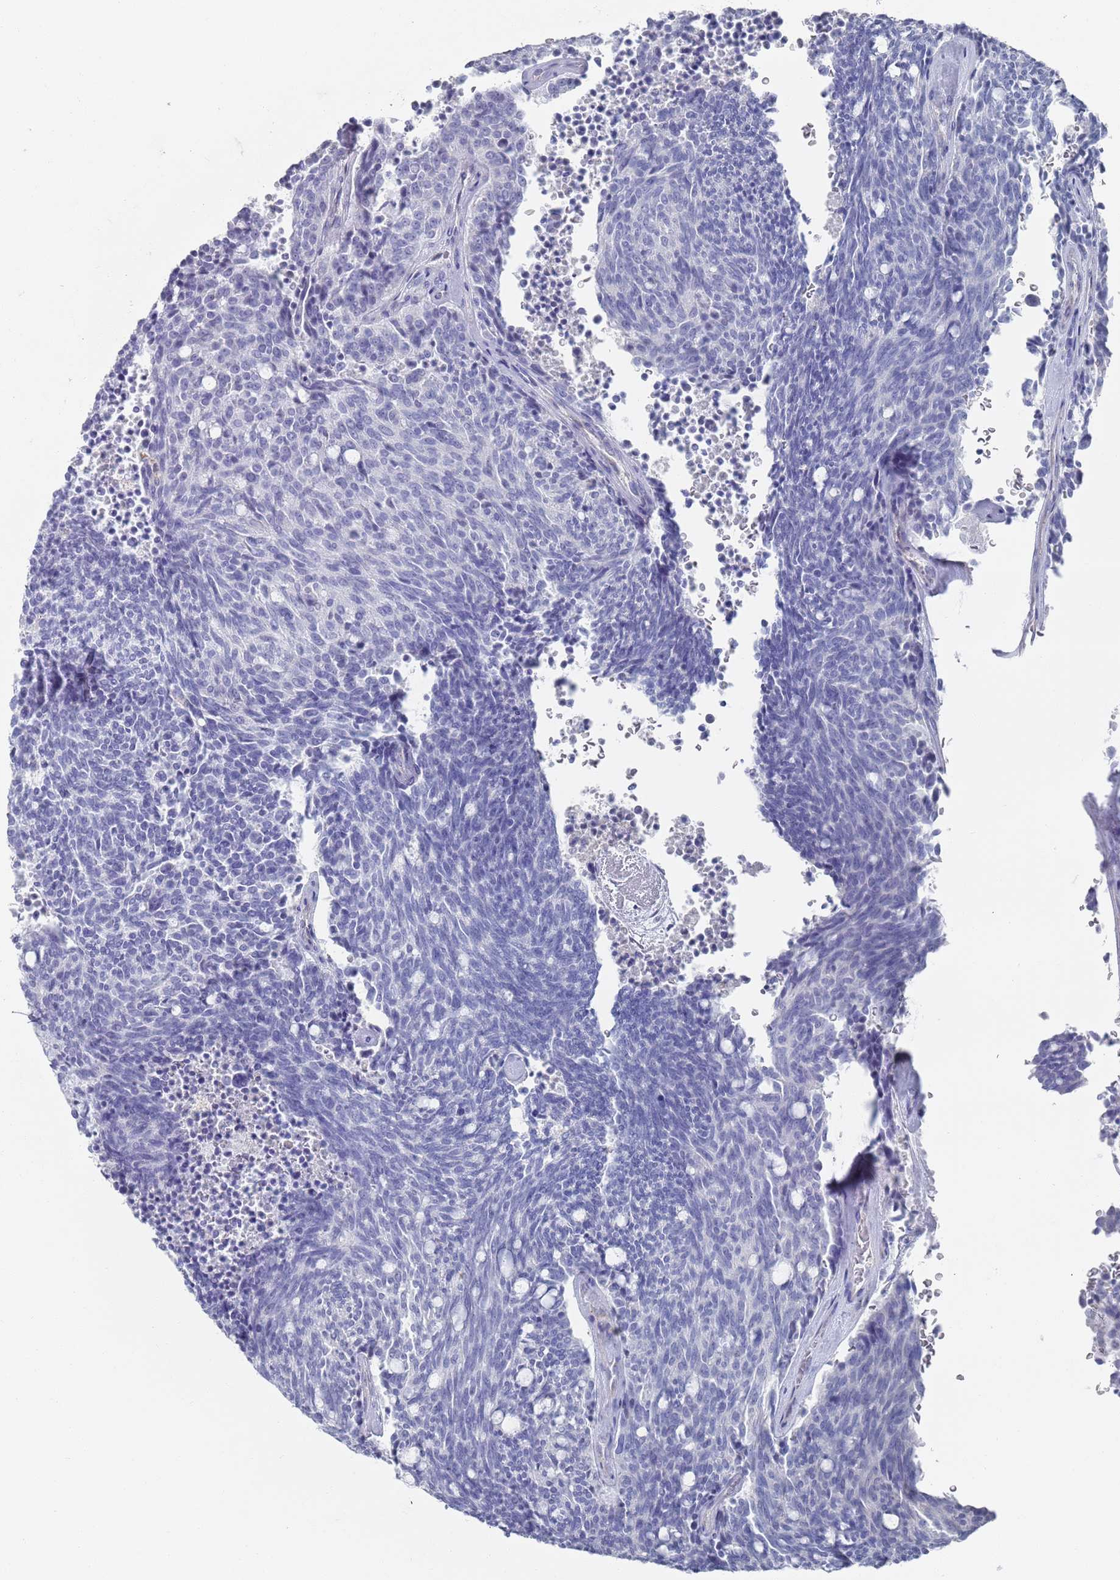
{"staining": {"intensity": "negative", "quantity": "none", "location": "none"}, "tissue": "carcinoid", "cell_type": "Tumor cells", "image_type": "cancer", "snomed": [{"axis": "morphology", "description": "Carcinoid, malignant, NOS"}, {"axis": "topography", "description": "Pancreas"}], "caption": "IHC histopathology image of carcinoid stained for a protein (brown), which exhibits no expression in tumor cells.", "gene": "MAT1A", "patient": {"sex": "female", "age": 54}}